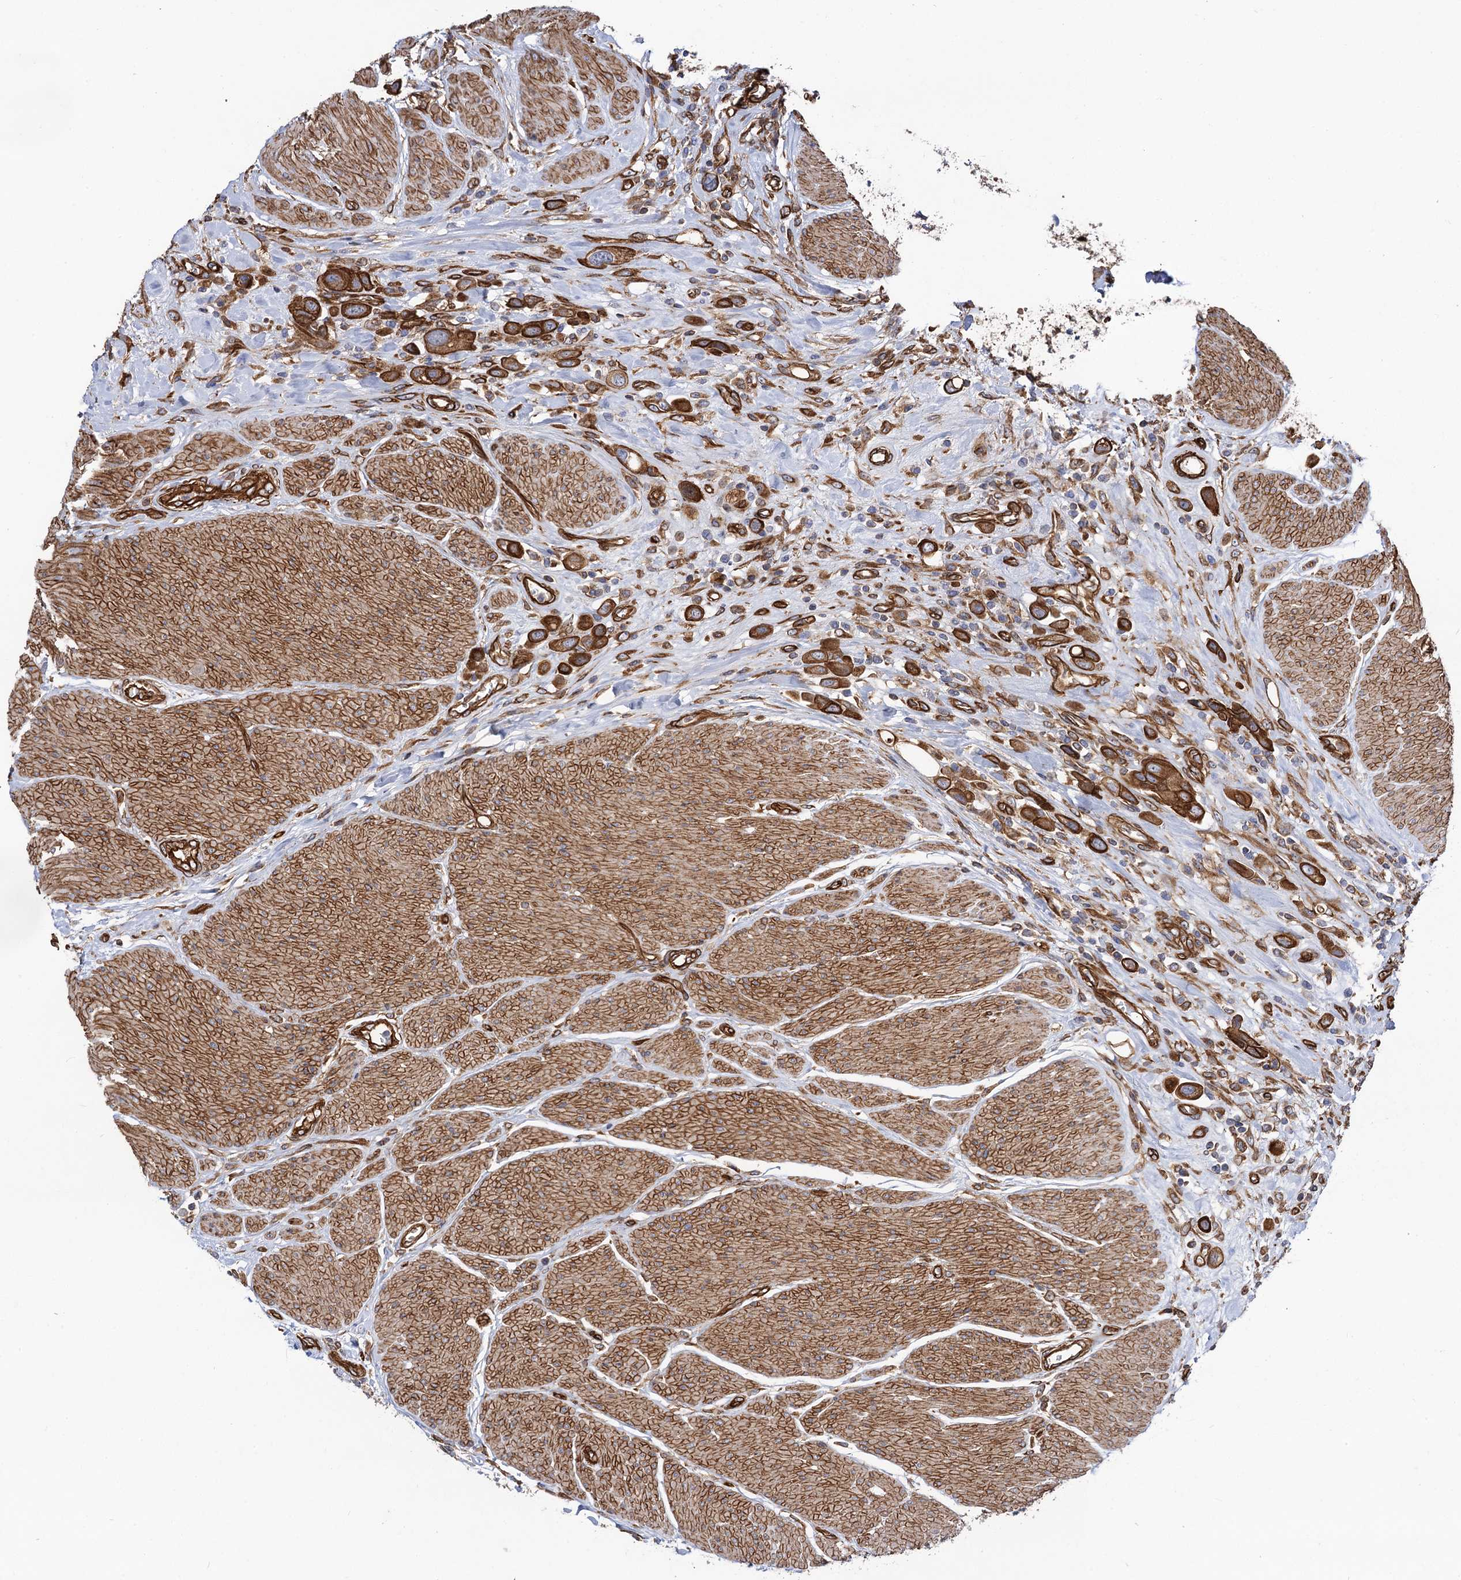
{"staining": {"intensity": "strong", "quantity": ">75%", "location": "cytoplasmic/membranous"}, "tissue": "urothelial cancer", "cell_type": "Tumor cells", "image_type": "cancer", "snomed": [{"axis": "morphology", "description": "Urothelial carcinoma, High grade"}, {"axis": "topography", "description": "Urinary bladder"}], "caption": "Protein staining by IHC reveals strong cytoplasmic/membranous expression in approximately >75% of tumor cells in urothelial cancer.", "gene": "CIP2A", "patient": {"sex": "male", "age": 50}}